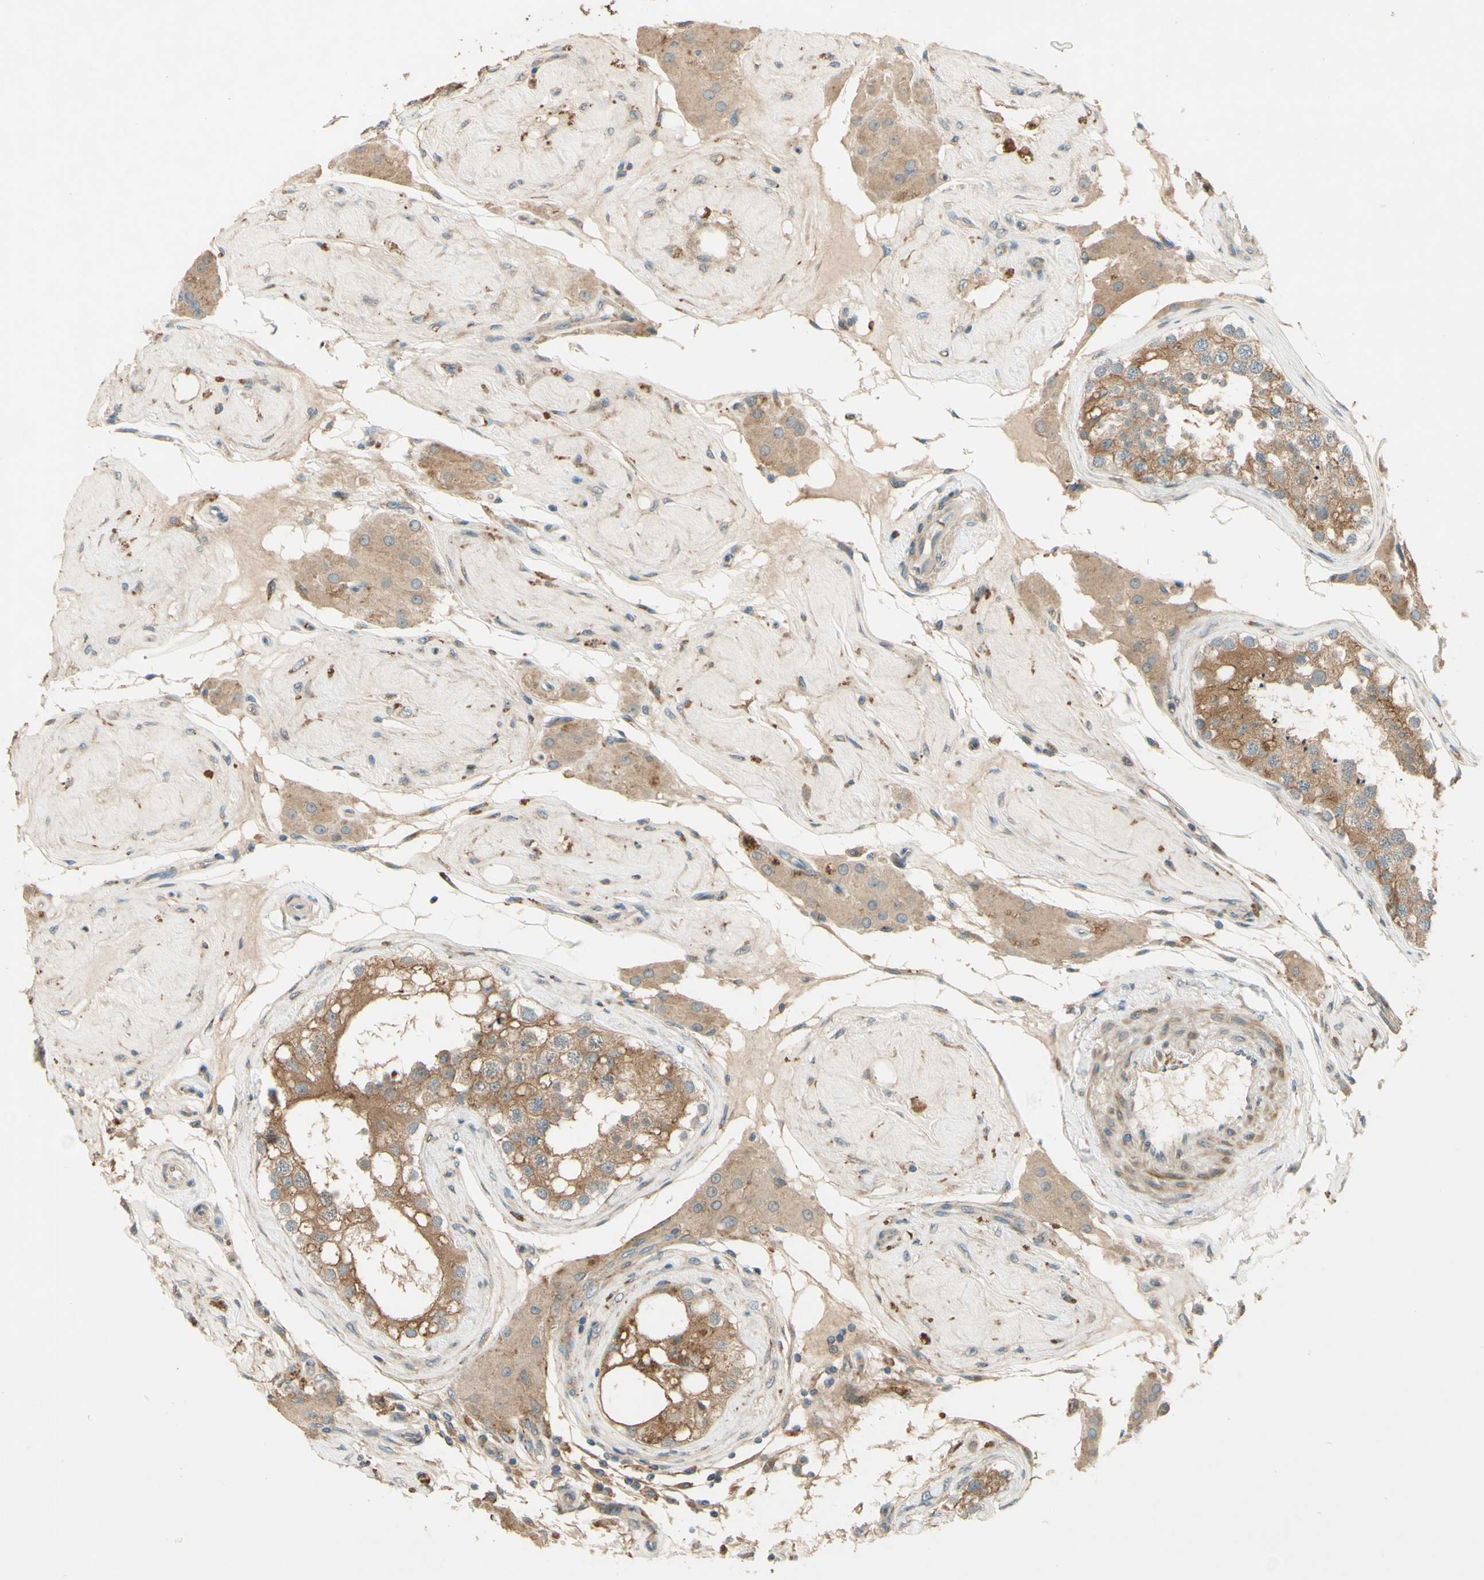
{"staining": {"intensity": "moderate", "quantity": ">75%", "location": "cytoplasmic/membranous"}, "tissue": "testis", "cell_type": "Cells in seminiferous ducts", "image_type": "normal", "snomed": [{"axis": "morphology", "description": "Normal tissue, NOS"}, {"axis": "topography", "description": "Testis"}], "caption": "Immunohistochemistry of normal human testis displays medium levels of moderate cytoplasmic/membranous positivity in about >75% of cells in seminiferous ducts. (DAB (3,3'-diaminobenzidine) IHC, brown staining for protein, blue staining for nuclei).", "gene": "ADAM17", "patient": {"sex": "male", "age": 68}}